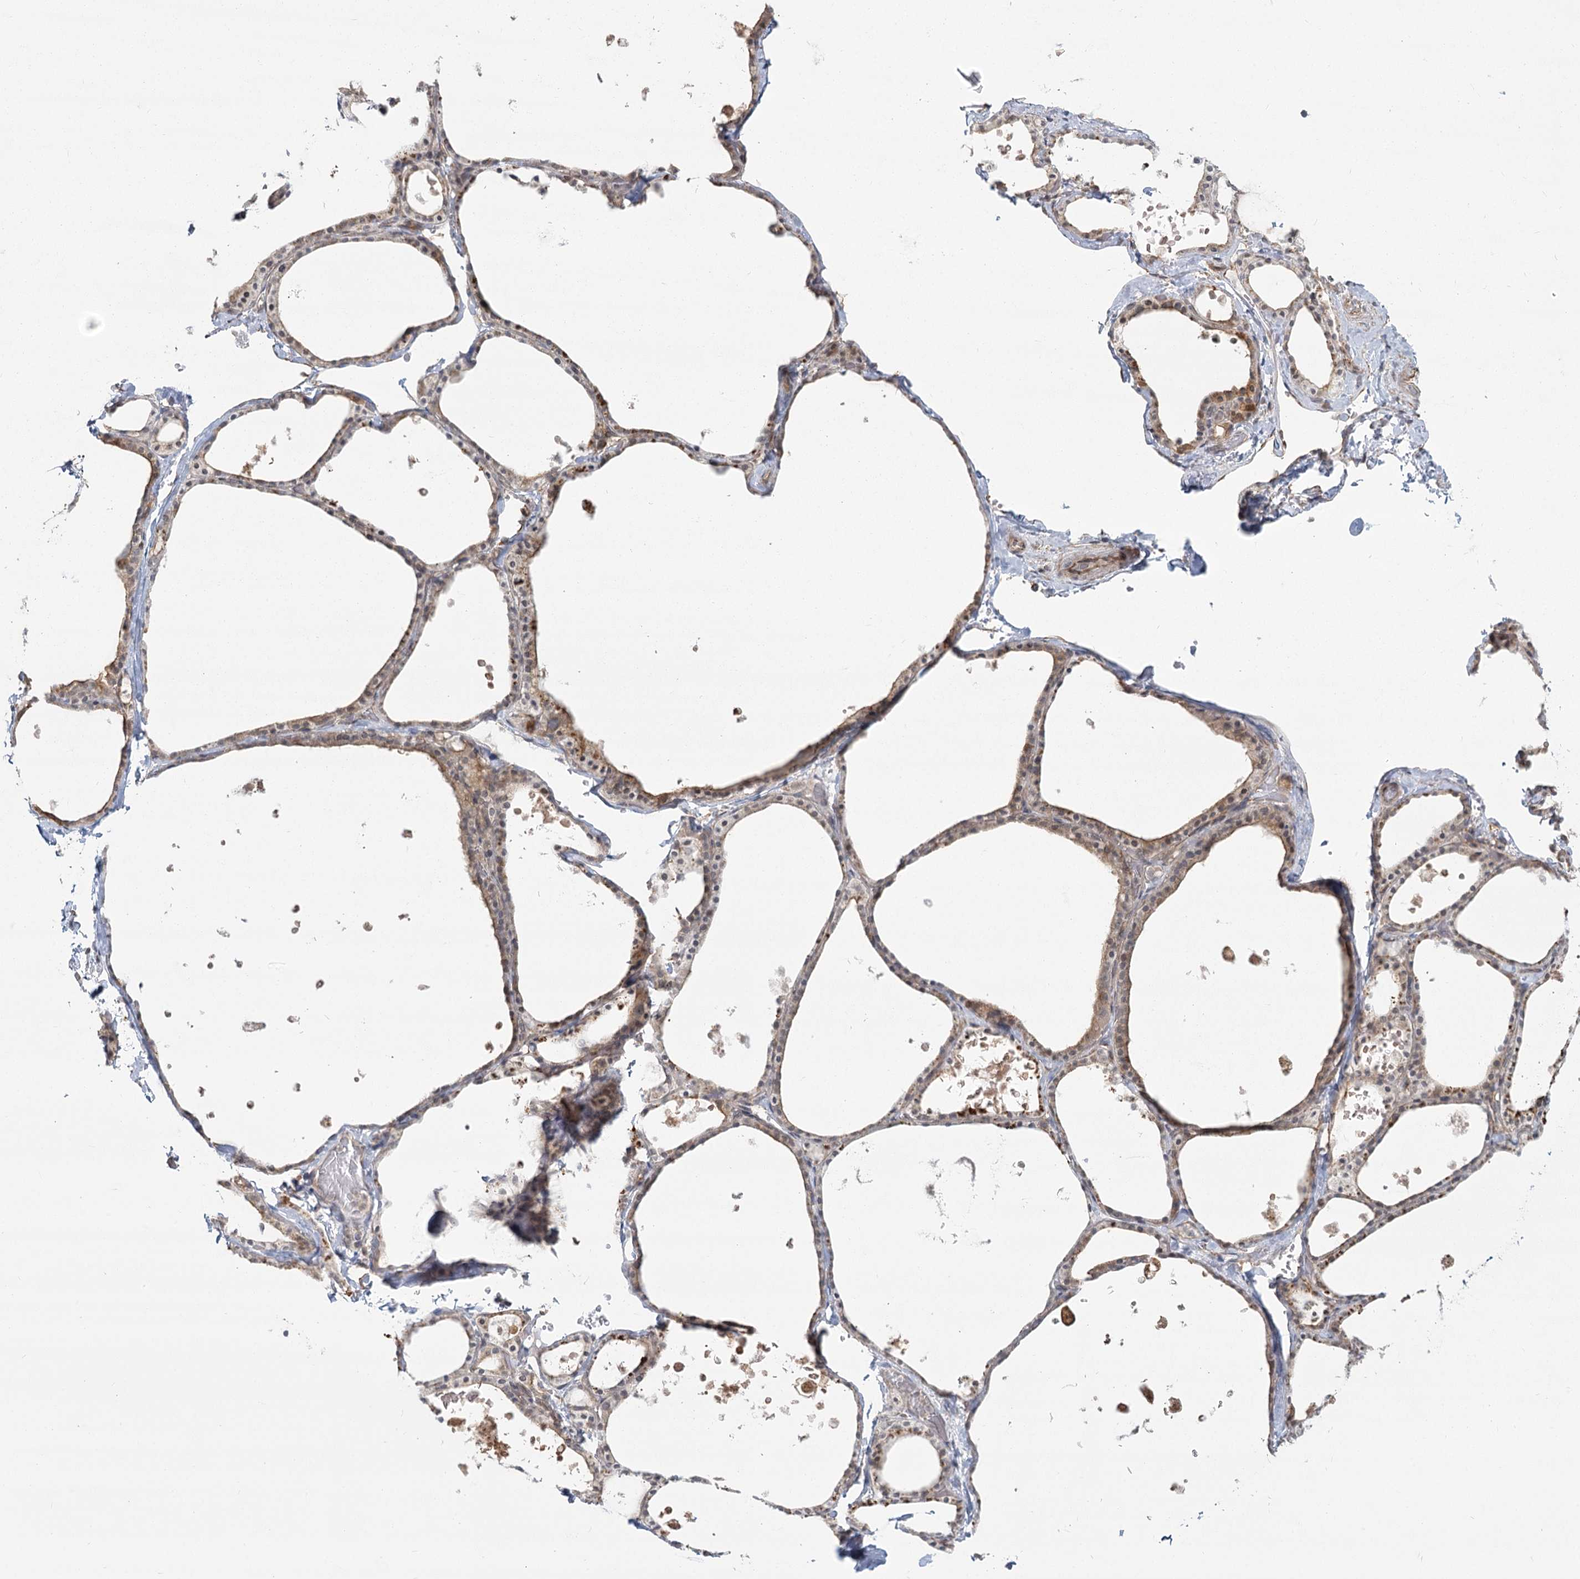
{"staining": {"intensity": "moderate", "quantity": "25%-75%", "location": "cytoplasmic/membranous"}, "tissue": "thyroid gland", "cell_type": "Glandular cells", "image_type": "normal", "snomed": [{"axis": "morphology", "description": "Normal tissue, NOS"}, {"axis": "topography", "description": "Thyroid gland"}], "caption": "Immunohistochemistry (IHC) micrograph of benign thyroid gland stained for a protein (brown), which demonstrates medium levels of moderate cytoplasmic/membranous staining in approximately 25%-75% of glandular cells.", "gene": "AP2M1", "patient": {"sex": "male", "age": 56}}